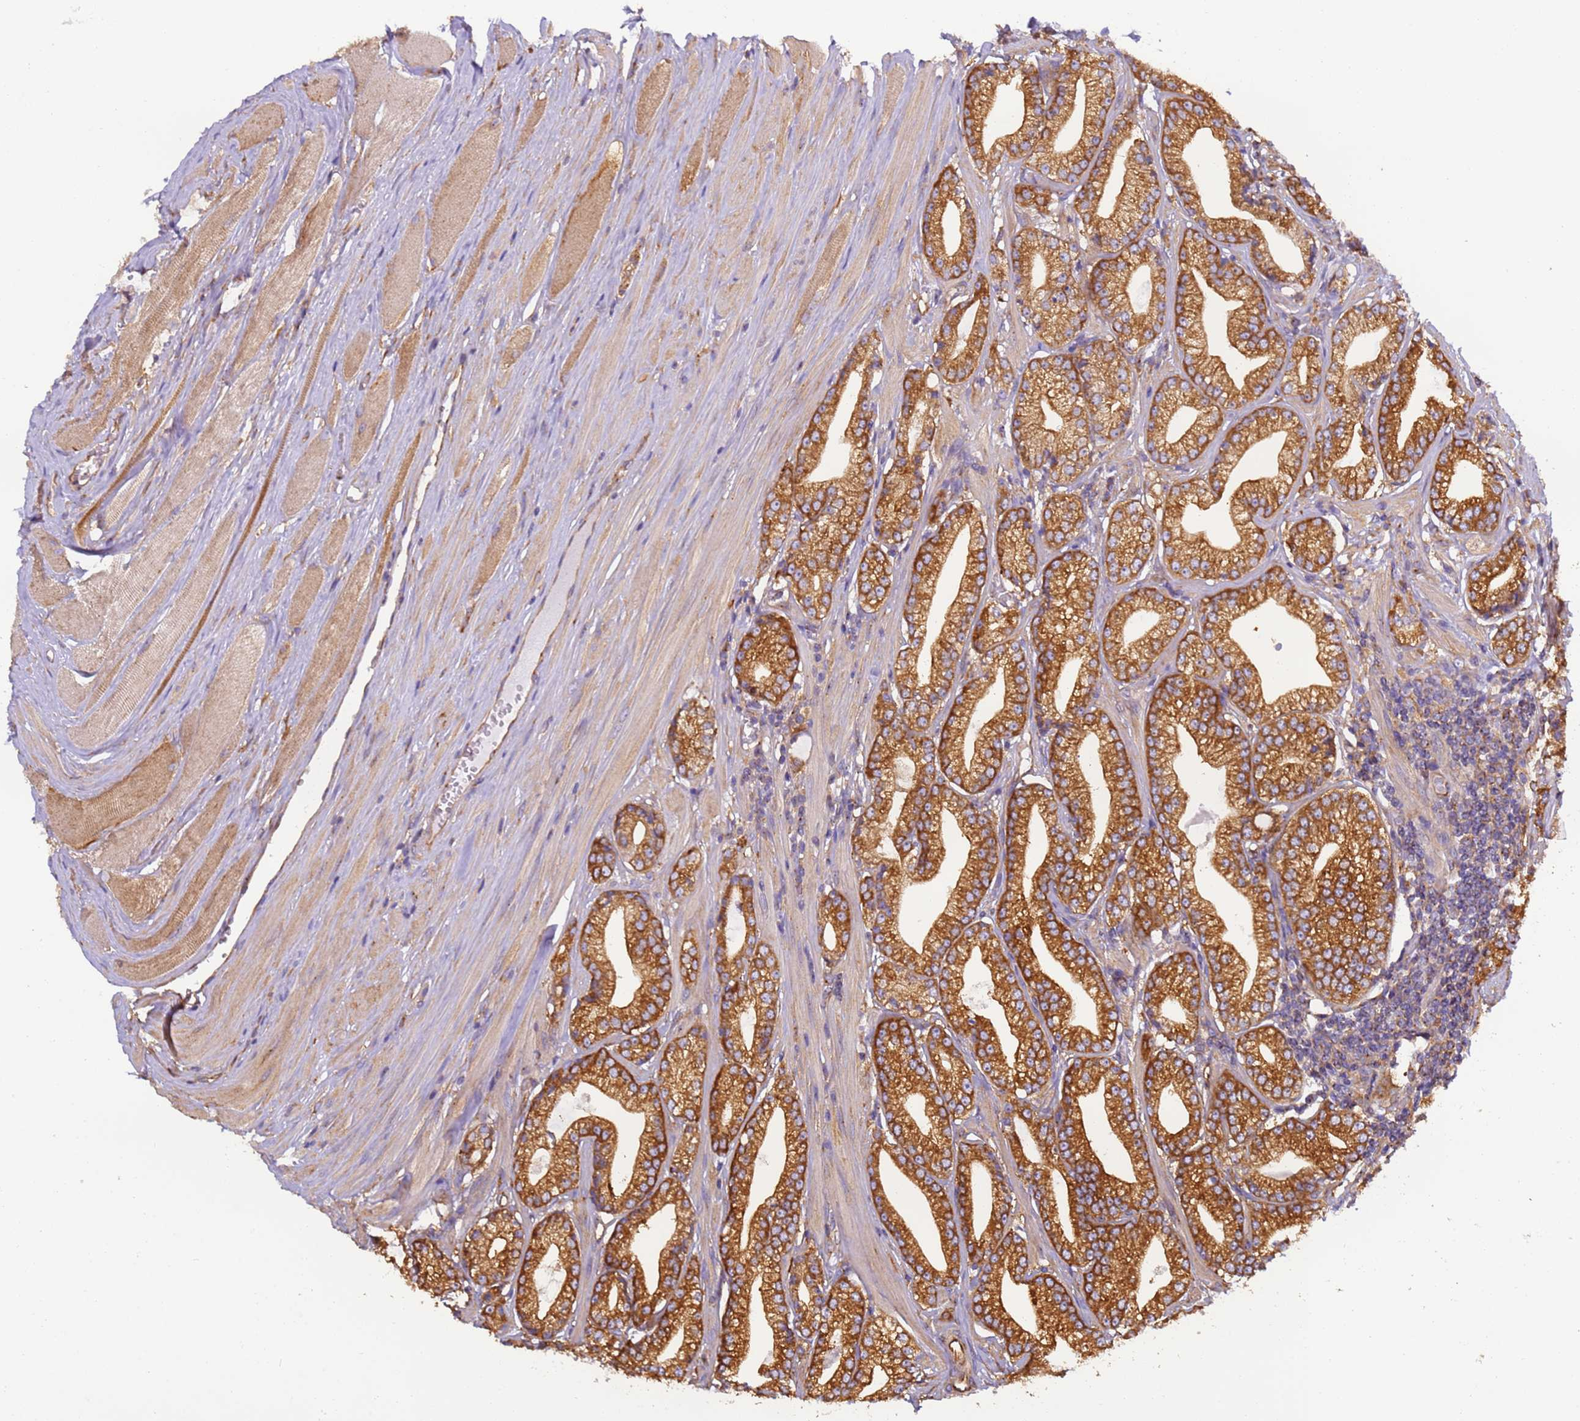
{"staining": {"intensity": "strong", "quantity": ">75%", "location": "cytoplasmic/membranous"}, "tissue": "prostate cancer", "cell_type": "Tumor cells", "image_type": "cancer", "snomed": [{"axis": "morphology", "description": "Adenocarcinoma, High grade"}, {"axis": "topography", "description": "Prostate"}], "caption": "Prostate cancer (high-grade adenocarcinoma) stained for a protein (brown) shows strong cytoplasmic/membranous positive positivity in approximately >75% of tumor cells.", "gene": "DYNC1I2", "patient": {"sex": "male", "age": 67}}